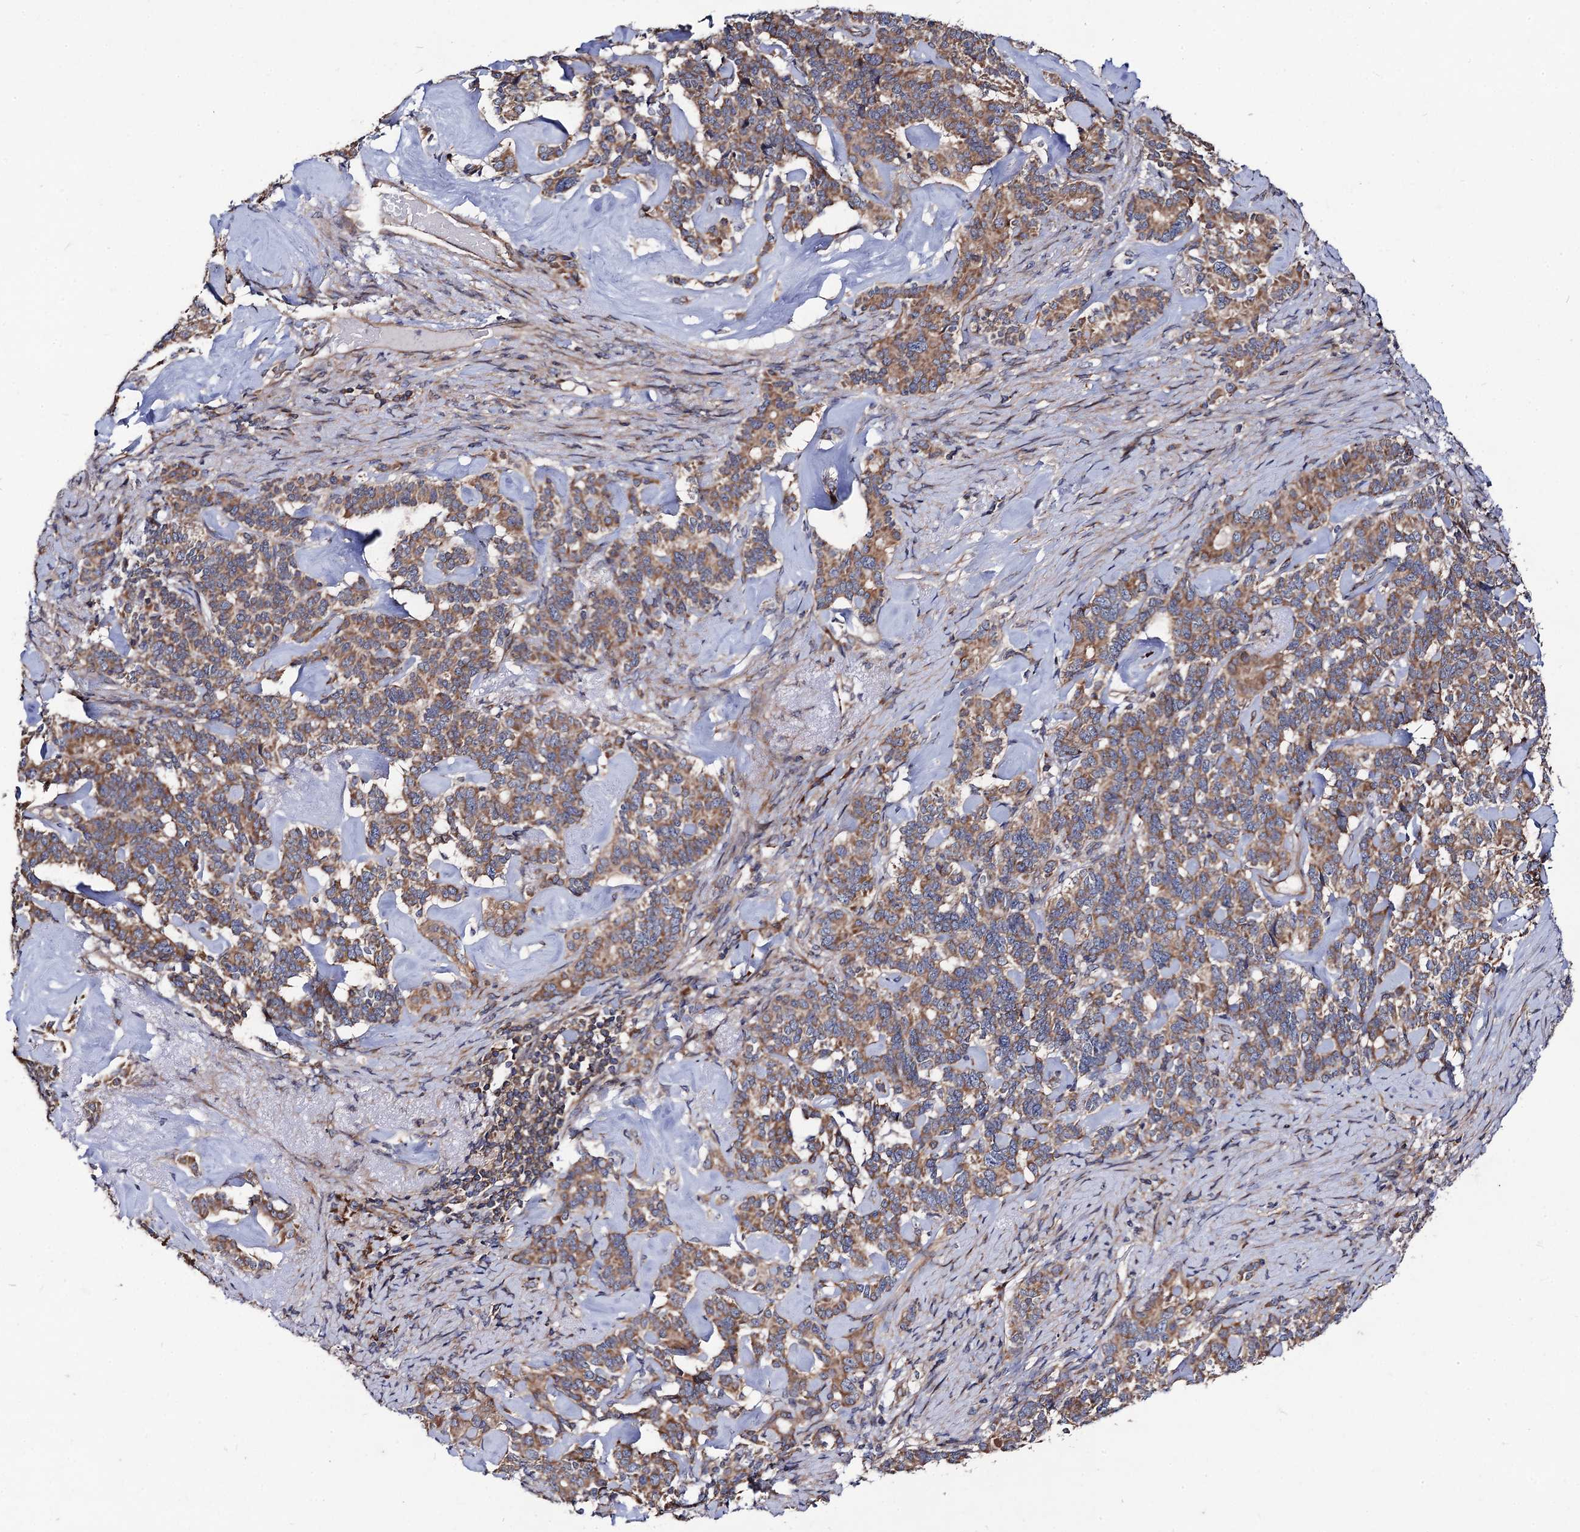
{"staining": {"intensity": "moderate", "quantity": ">75%", "location": "cytoplasmic/membranous"}, "tissue": "pancreatic cancer", "cell_type": "Tumor cells", "image_type": "cancer", "snomed": [{"axis": "morphology", "description": "Adenocarcinoma, NOS"}, {"axis": "topography", "description": "Pancreas"}], "caption": "This histopathology image reveals IHC staining of pancreatic adenocarcinoma, with medium moderate cytoplasmic/membranous staining in about >75% of tumor cells.", "gene": "DYDC1", "patient": {"sex": "female", "age": 74}}